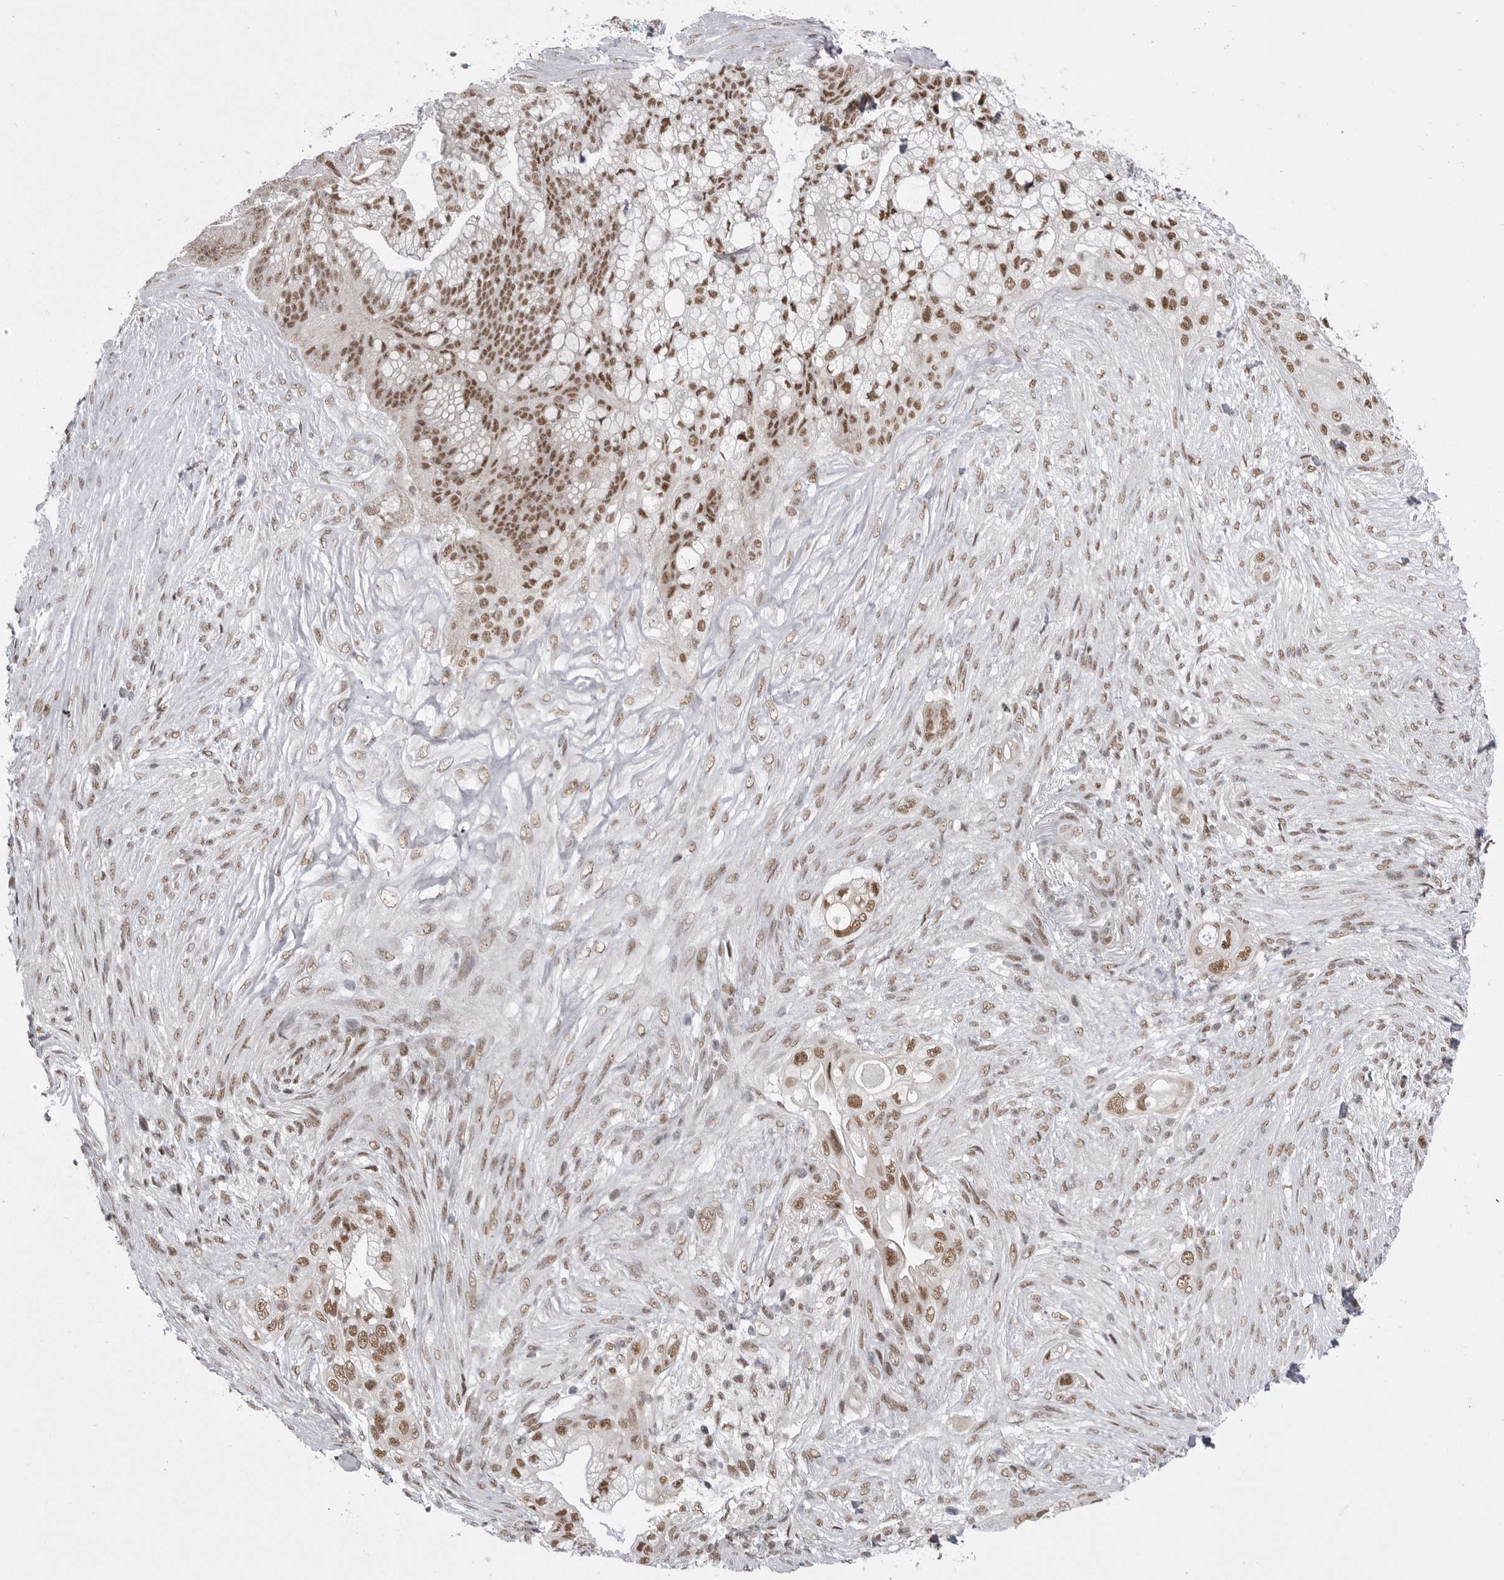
{"staining": {"intensity": "moderate", "quantity": ">75%", "location": "nuclear"}, "tissue": "pancreatic cancer", "cell_type": "Tumor cells", "image_type": "cancer", "snomed": [{"axis": "morphology", "description": "Adenocarcinoma, NOS"}, {"axis": "topography", "description": "Pancreas"}], "caption": "This photomicrograph shows immunohistochemistry (IHC) staining of human pancreatic cancer, with medium moderate nuclear expression in about >75% of tumor cells.", "gene": "MEPCE", "patient": {"sex": "male", "age": 53}}